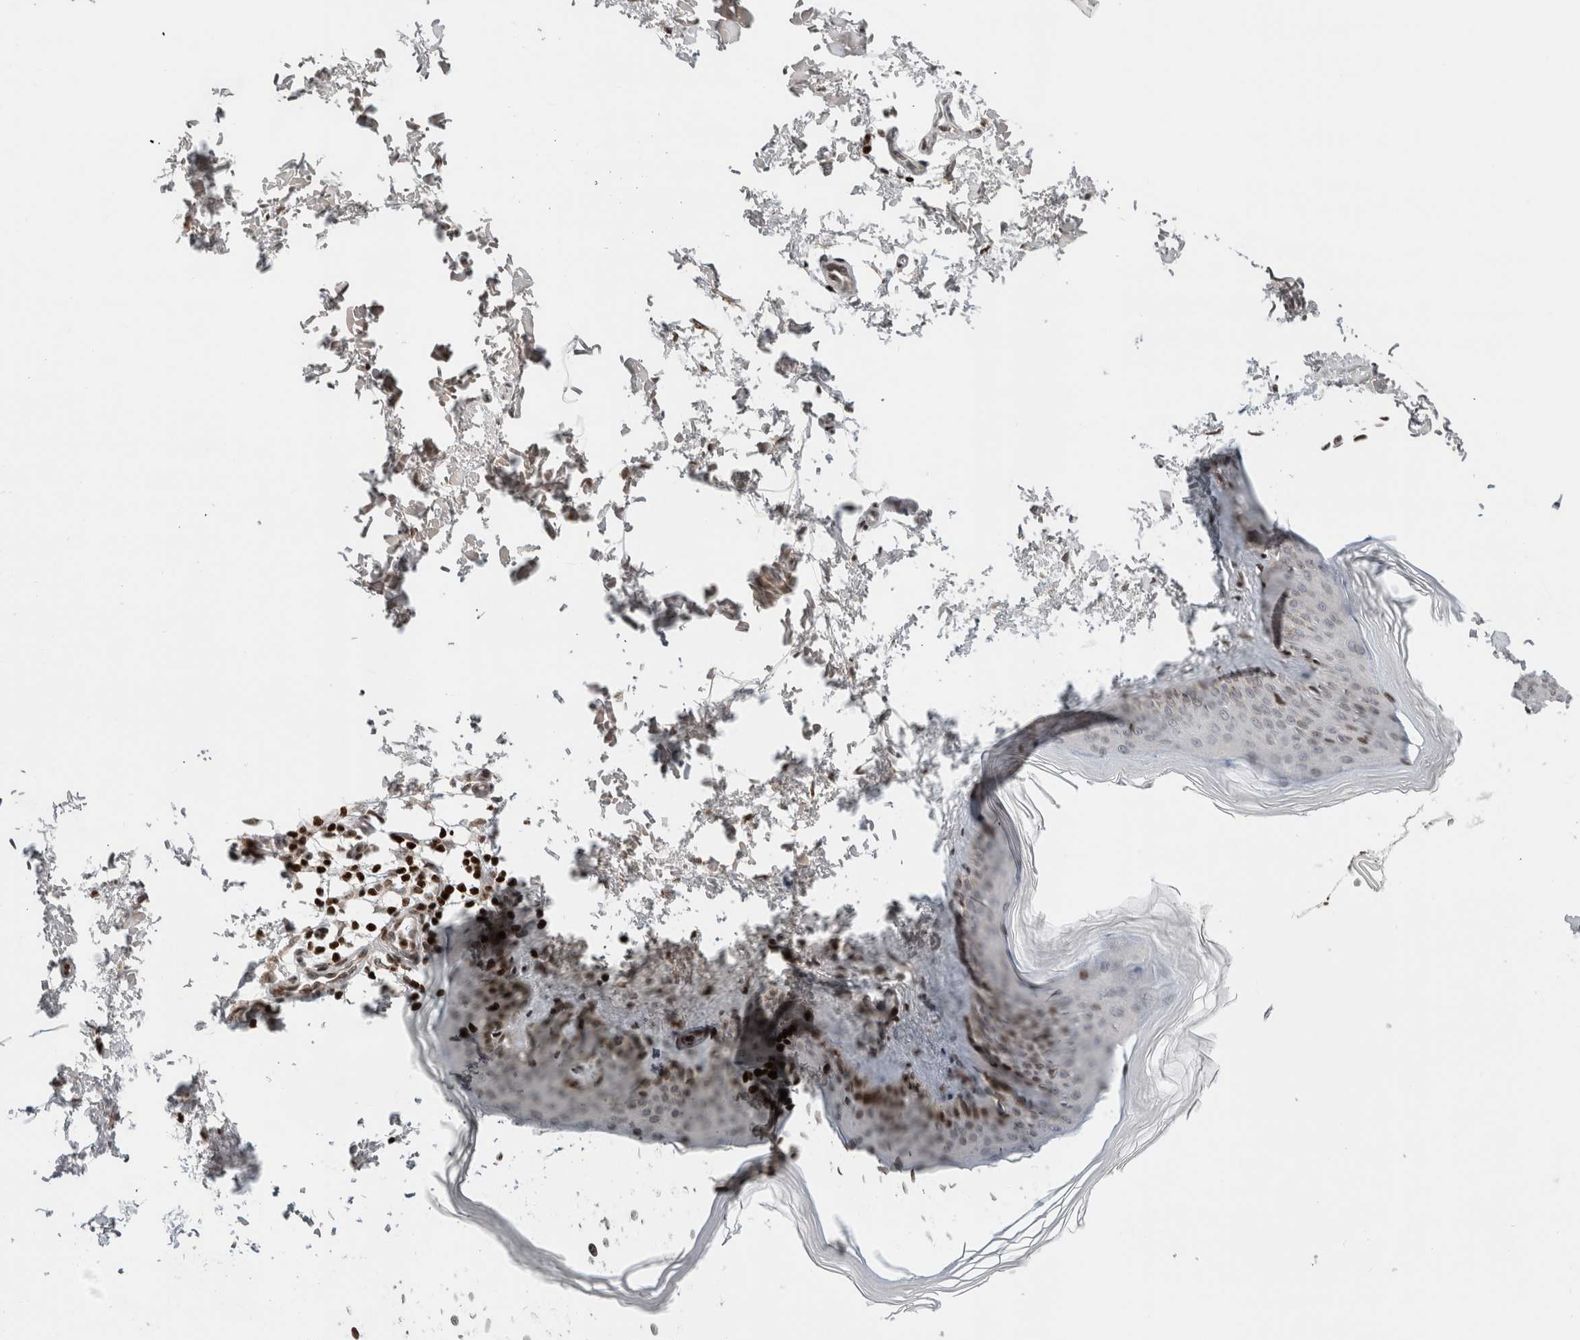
{"staining": {"intensity": "weak", "quantity": ">75%", "location": "cytoplasmic/membranous,nuclear"}, "tissue": "skin", "cell_type": "Fibroblasts", "image_type": "normal", "snomed": [{"axis": "morphology", "description": "Normal tissue, NOS"}, {"axis": "topography", "description": "Skin"}], "caption": "This image demonstrates benign skin stained with immunohistochemistry to label a protein in brown. The cytoplasmic/membranous,nuclear of fibroblasts show weak positivity for the protein. Nuclei are counter-stained blue.", "gene": "GINS4", "patient": {"sex": "female", "age": 27}}